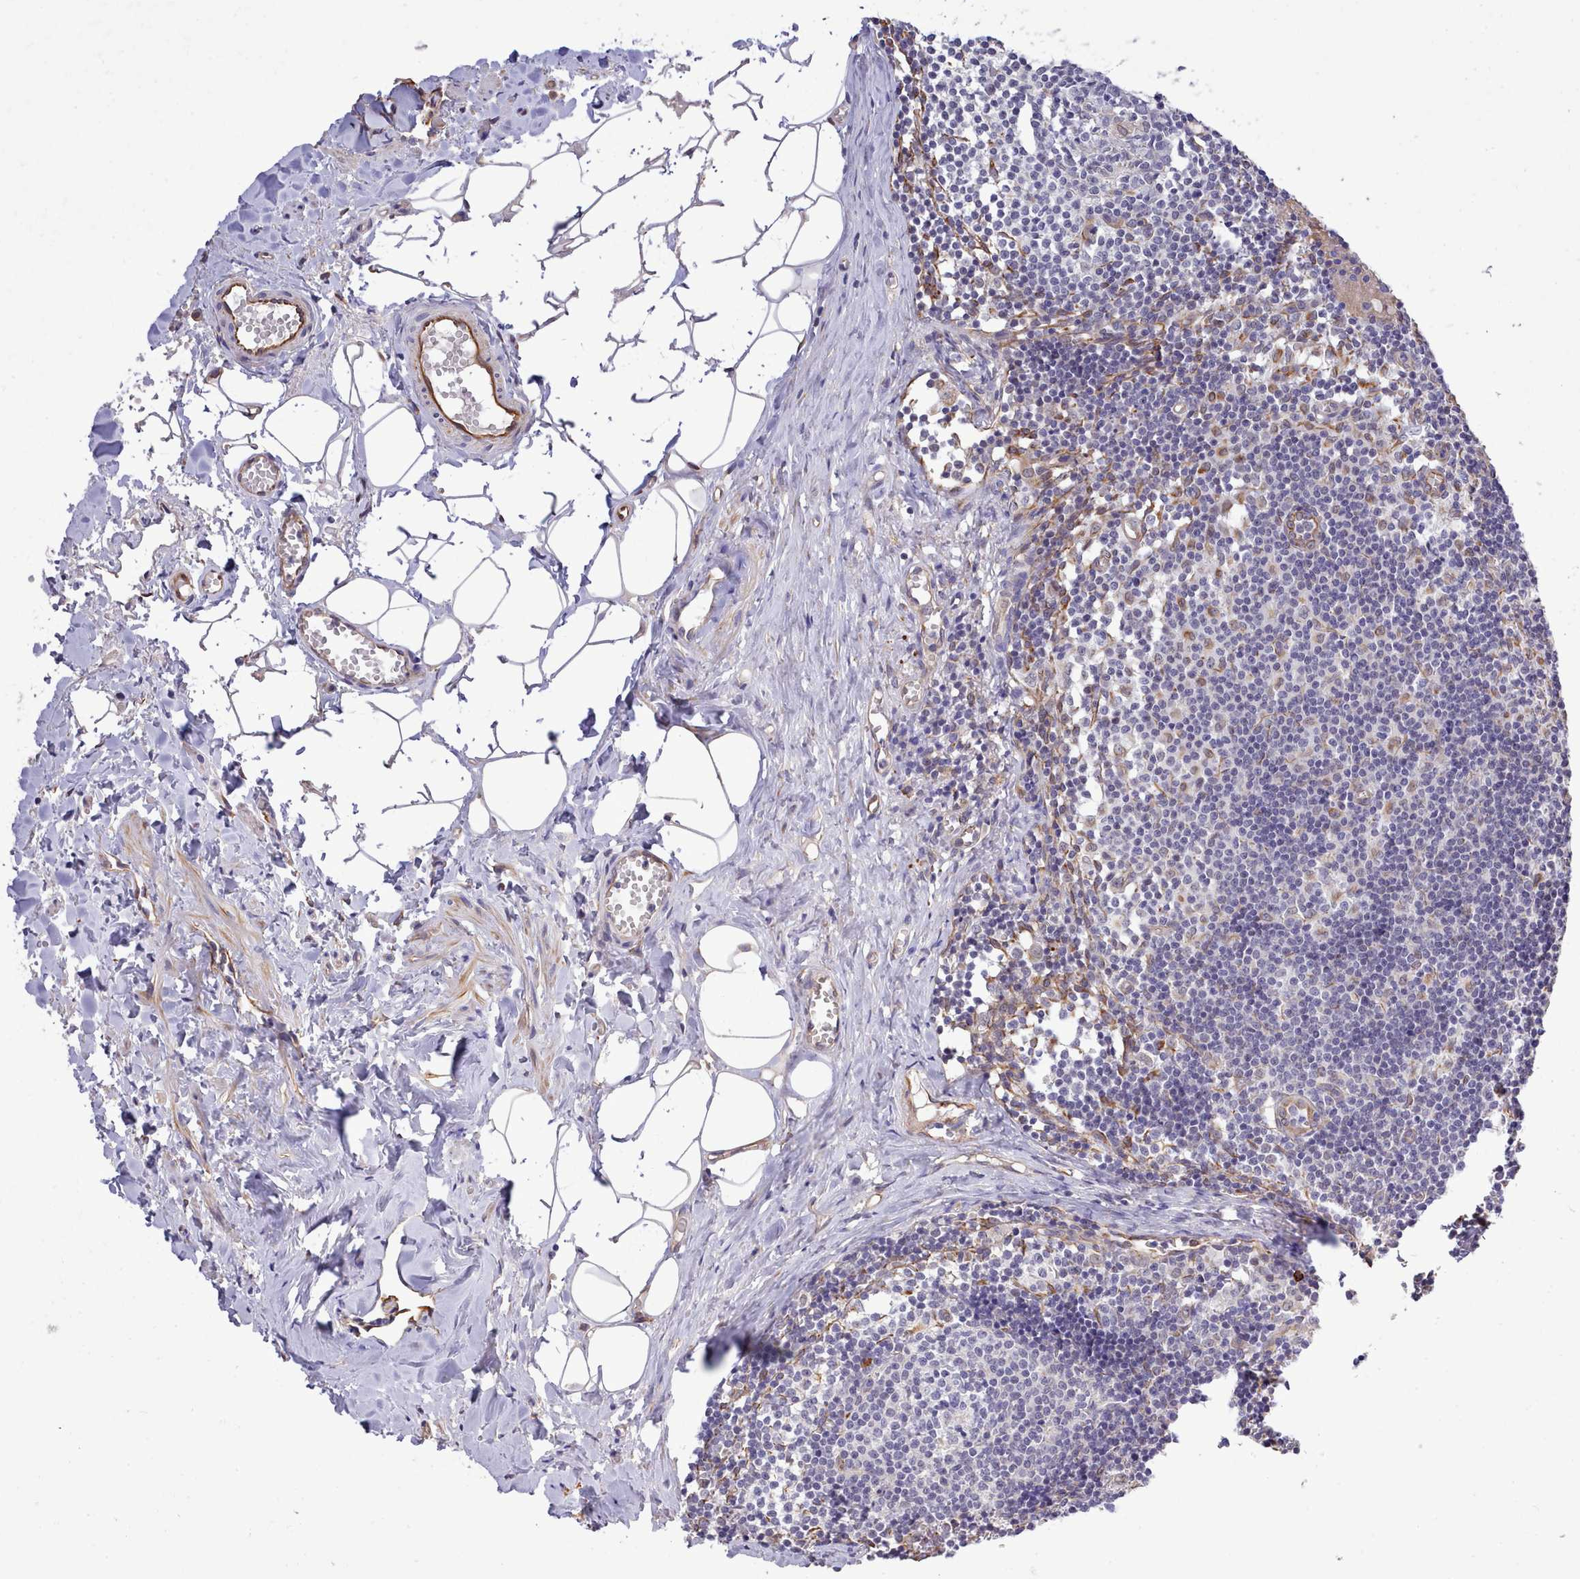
{"staining": {"intensity": "negative", "quantity": "none", "location": "none"}, "tissue": "lymph node", "cell_type": "Germinal center cells", "image_type": "normal", "snomed": [{"axis": "morphology", "description": "Normal tissue, NOS"}, {"axis": "topography", "description": "Lymph node"}], "caption": "A histopathology image of lymph node stained for a protein demonstrates no brown staining in germinal center cells.", "gene": "ZC3H13", "patient": {"sex": "female", "age": 42}}